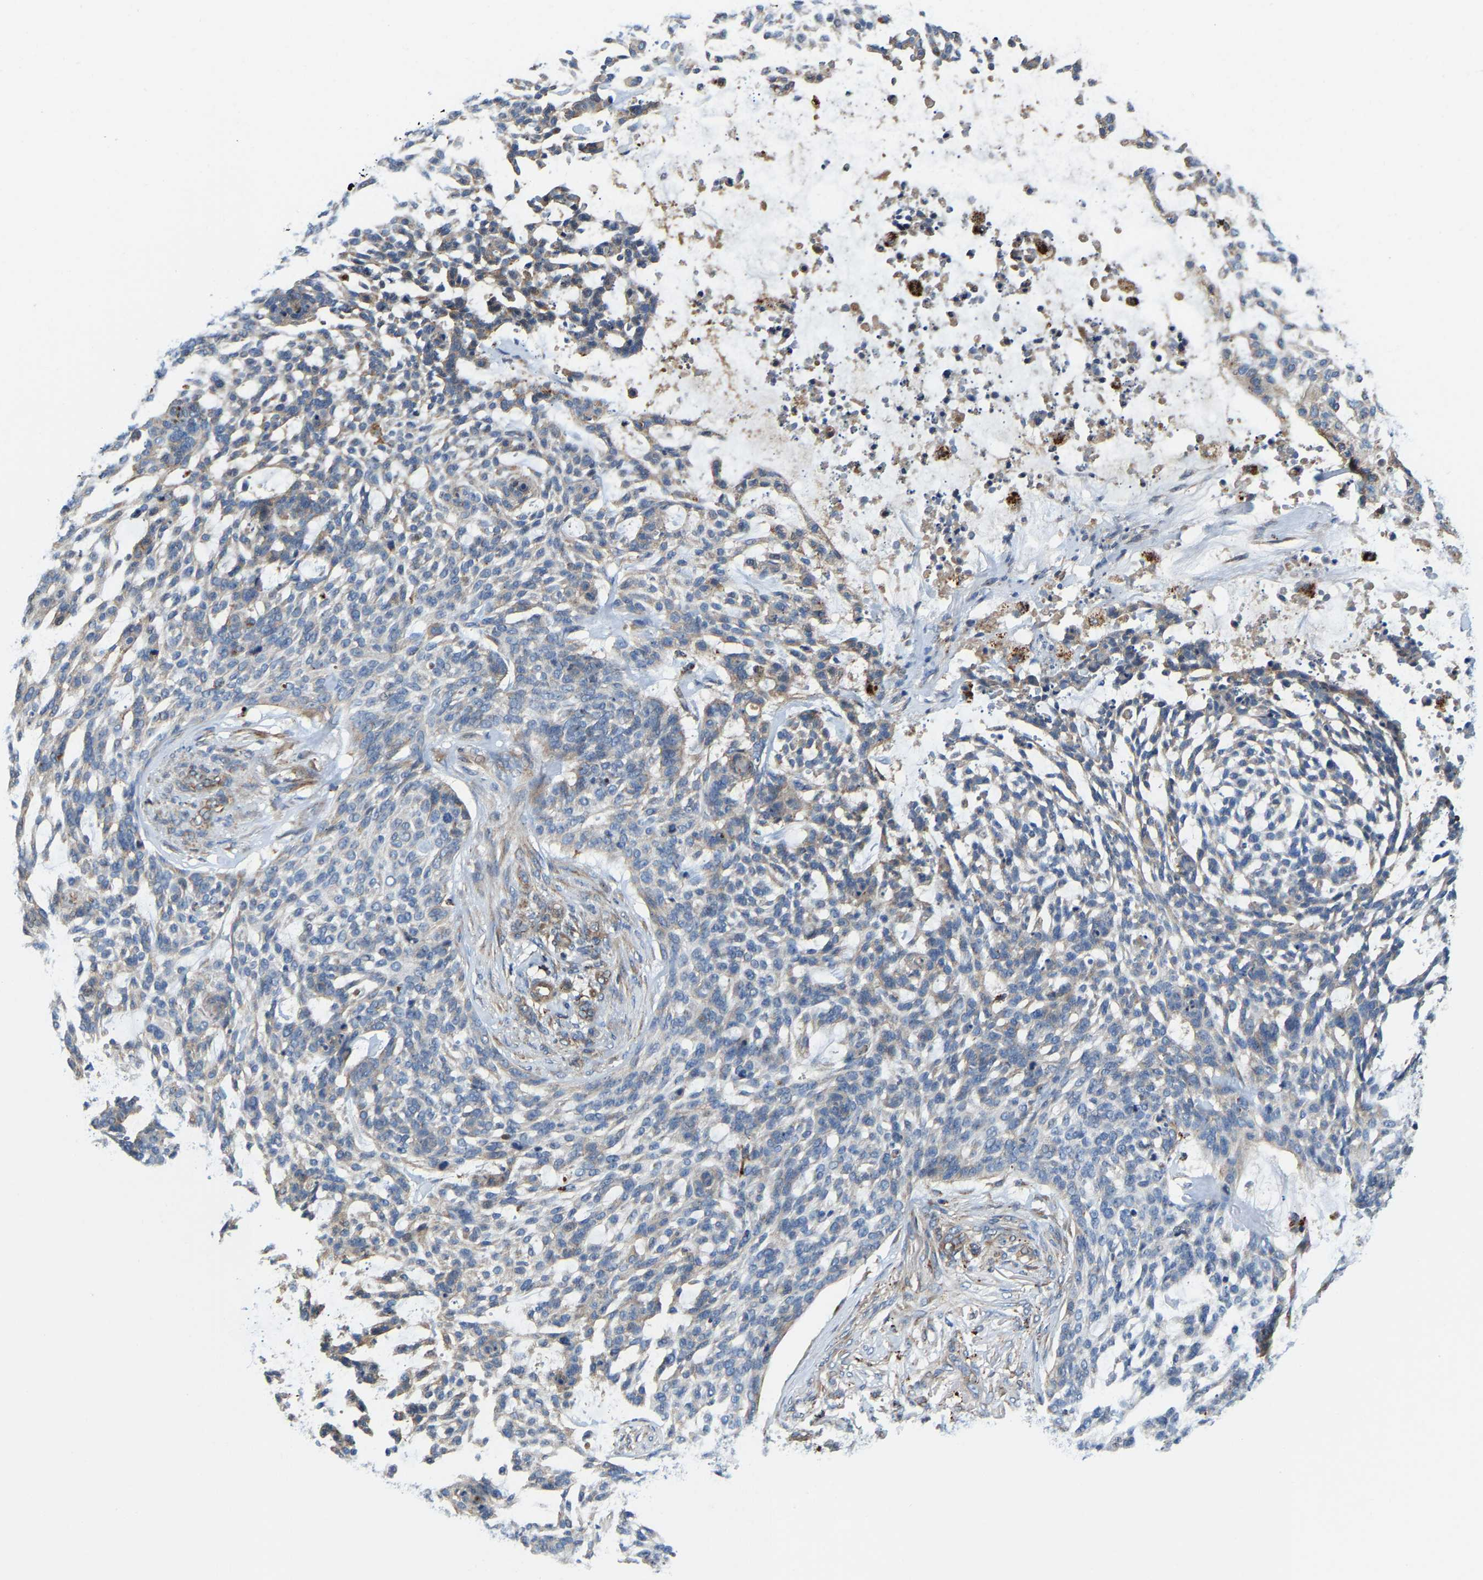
{"staining": {"intensity": "weak", "quantity": "<25%", "location": "cytoplasmic/membranous"}, "tissue": "skin cancer", "cell_type": "Tumor cells", "image_type": "cancer", "snomed": [{"axis": "morphology", "description": "Basal cell carcinoma"}, {"axis": "topography", "description": "Skin"}], "caption": "This is an immunohistochemistry photomicrograph of skin cancer. There is no staining in tumor cells.", "gene": "DPP7", "patient": {"sex": "female", "age": 64}}